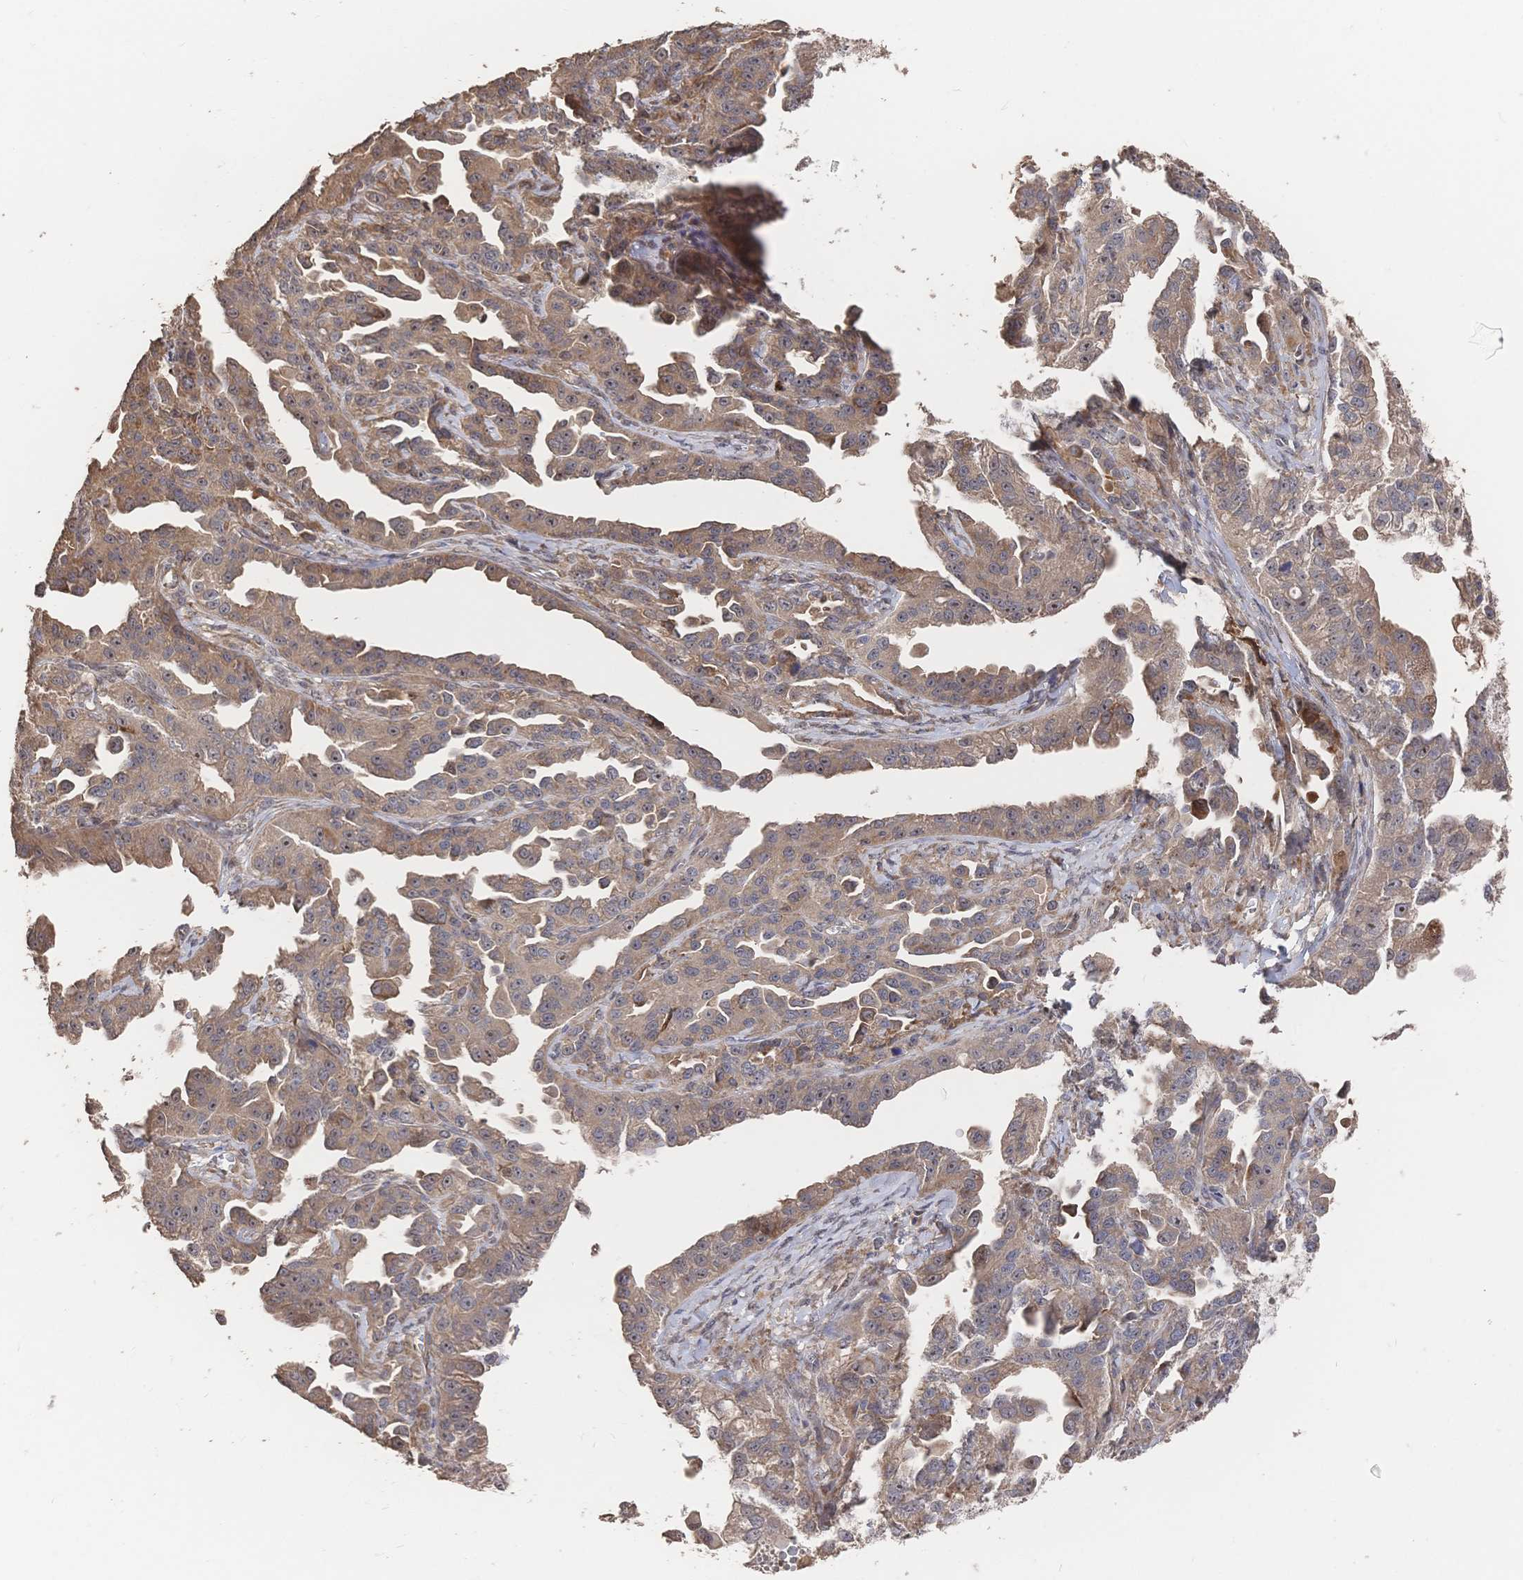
{"staining": {"intensity": "weak", "quantity": ">75%", "location": "cytoplasmic/membranous"}, "tissue": "ovarian cancer", "cell_type": "Tumor cells", "image_type": "cancer", "snomed": [{"axis": "morphology", "description": "Cystadenocarcinoma, serous, NOS"}, {"axis": "topography", "description": "Ovary"}], "caption": "A high-resolution histopathology image shows IHC staining of ovarian serous cystadenocarcinoma, which reveals weak cytoplasmic/membranous expression in about >75% of tumor cells. (IHC, brightfield microscopy, high magnification).", "gene": "DNAJA4", "patient": {"sex": "female", "age": 75}}